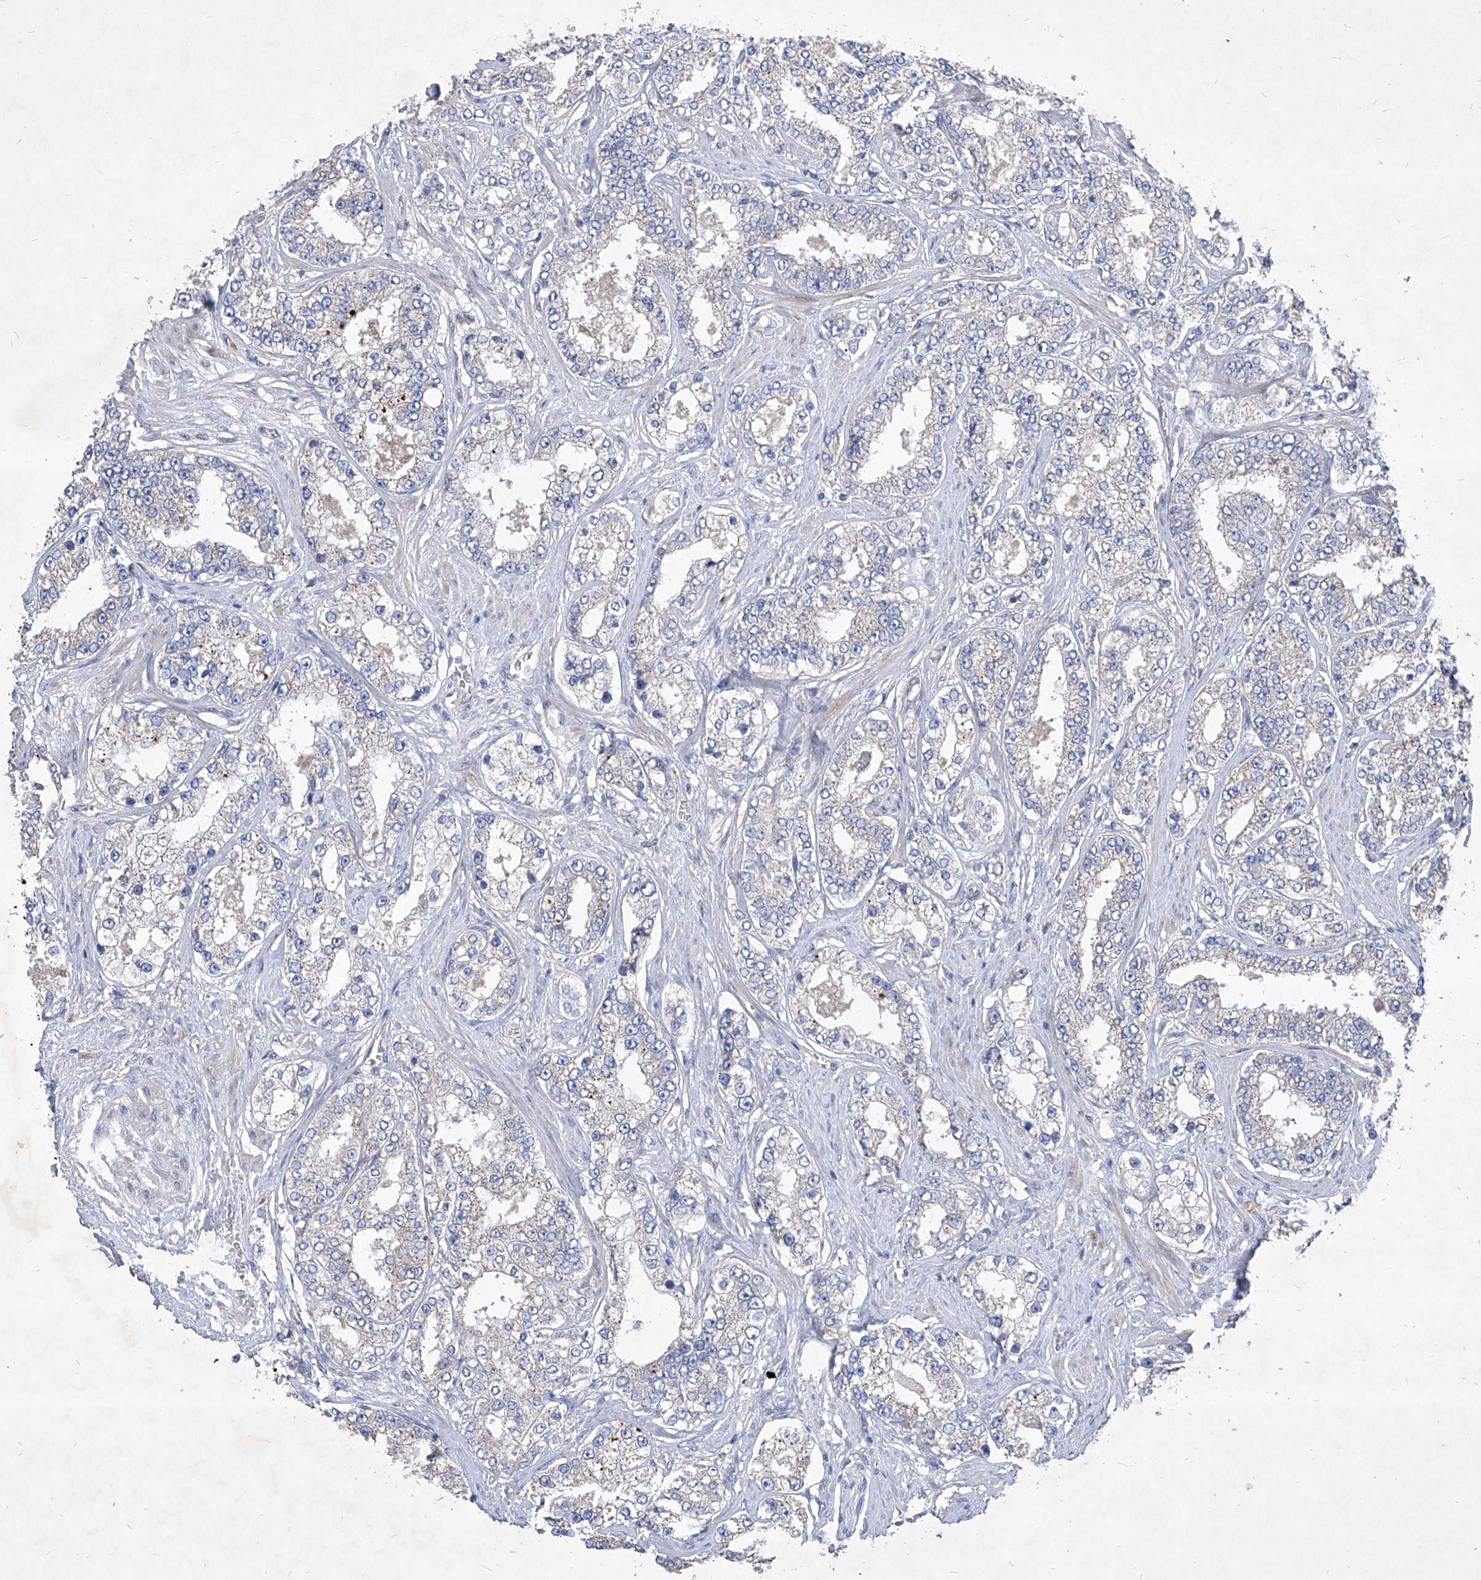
{"staining": {"intensity": "negative", "quantity": "none", "location": "none"}, "tissue": "prostate cancer", "cell_type": "Tumor cells", "image_type": "cancer", "snomed": [{"axis": "morphology", "description": "Normal tissue, NOS"}, {"axis": "morphology", "description": "Adenocarcinoma, High grade"}, {"axis": "topography", "description": "Prostate"}], "caption": "IHC of prostate adenocarcinoma (high-grade) exhibits no expression in tumor cells.", "gene": "COQ3", "patient": {"sex": "male", "age": 83}}